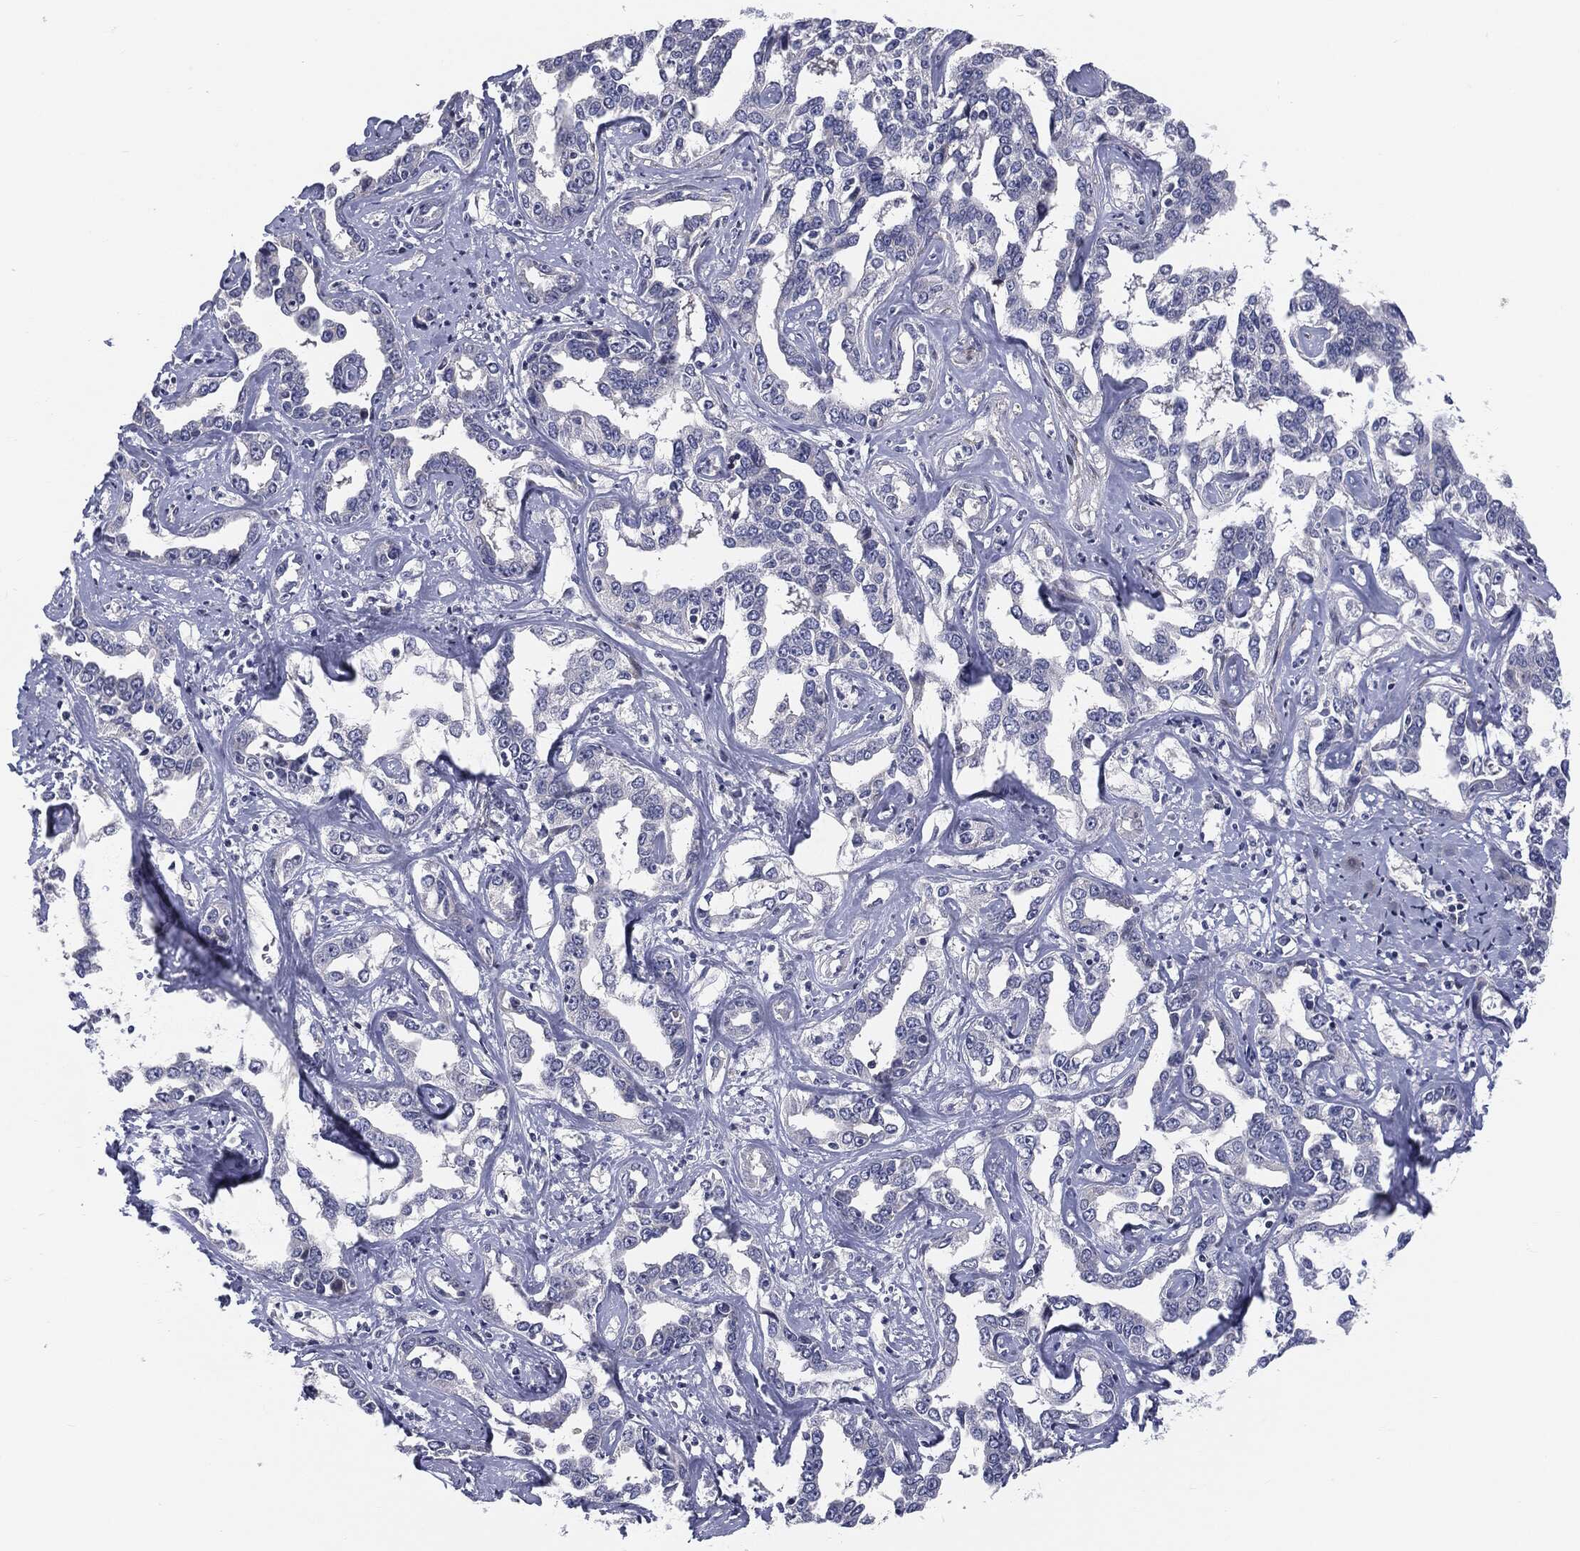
{"staining": {"intensity": "negative", "quantity": "none", "location": "none"}, "tissue": "liver cancer", "cell_type": "Tumor cells", "image_type": "cancer", "snomed": [{"axis": "morphology", "description": "Cholangiocarcinoma"}, {"axis": "topography", "description": "Liver"}], "caption": "High power microscopy histopathology image of an immunohistochemistry image of liver cancer (cholangiocarcinoma), revealing no significant expression in tumor cells.", "gene": "KRT5", "patient": {"sex": "male", "age": 59}}